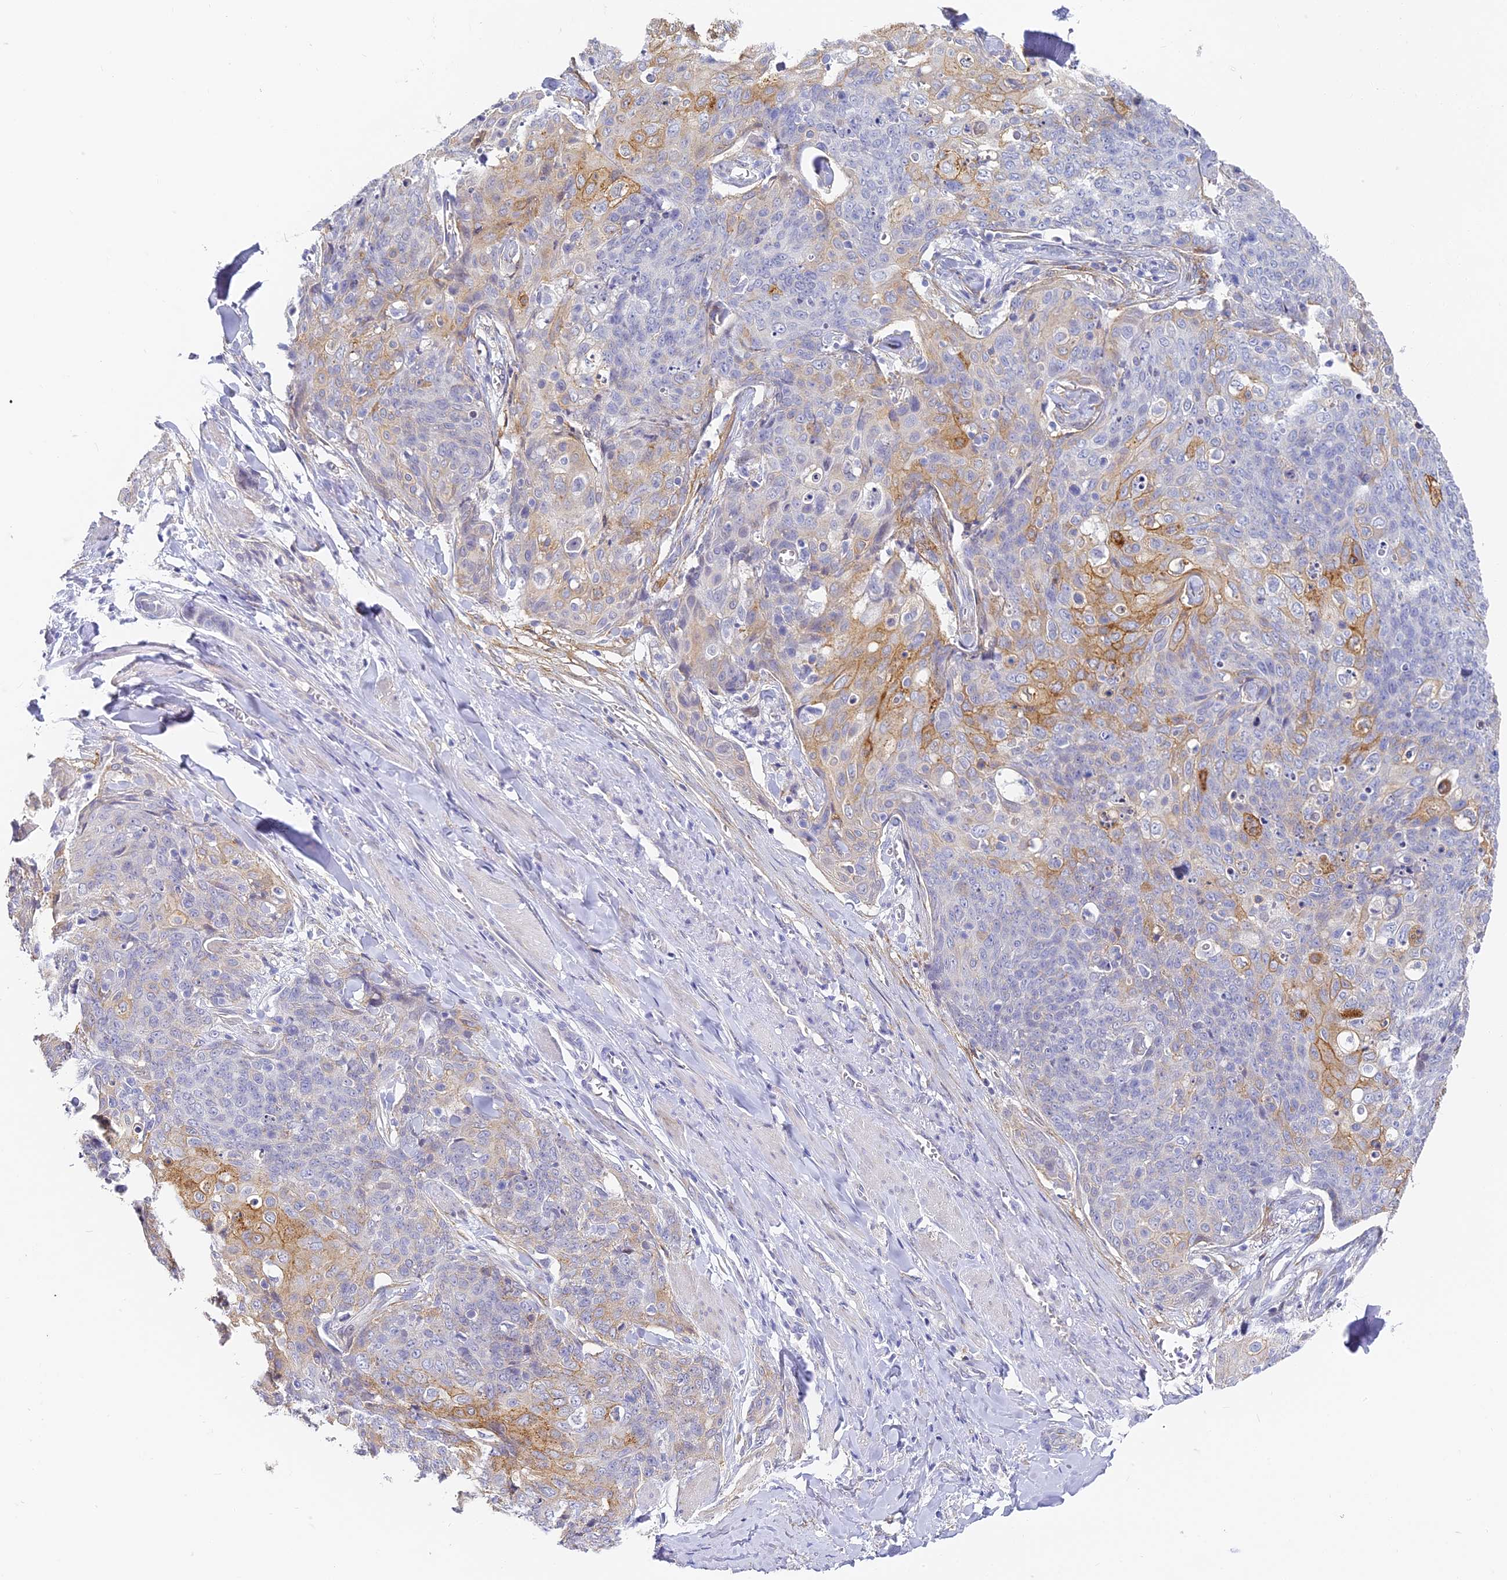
{"staining": {"intensity": "moderate", "quantity": "<25%", "location": "cytoplasmic/membranous"}, "tissue": "skin cancer", "cell_type": "Tumor cells", "image_type": "cancer", "snomed": [{"axis": "morphology", "description": "Squamous cell carcinoma, NOS"}, {"axis": "topography", "description": "Skin"}, {"axis": "topography", "description": "Vulva"}], "caption": "Approximately <25% of tumor cells in human skin cancer (squamous cell carcinoma) exhibit moderate cytoplasmic/membranous protein staining as visualized by brown immunohistochemical staining.", "gene": "GJA1", "patient": {"sex": "female", "age": 85}}